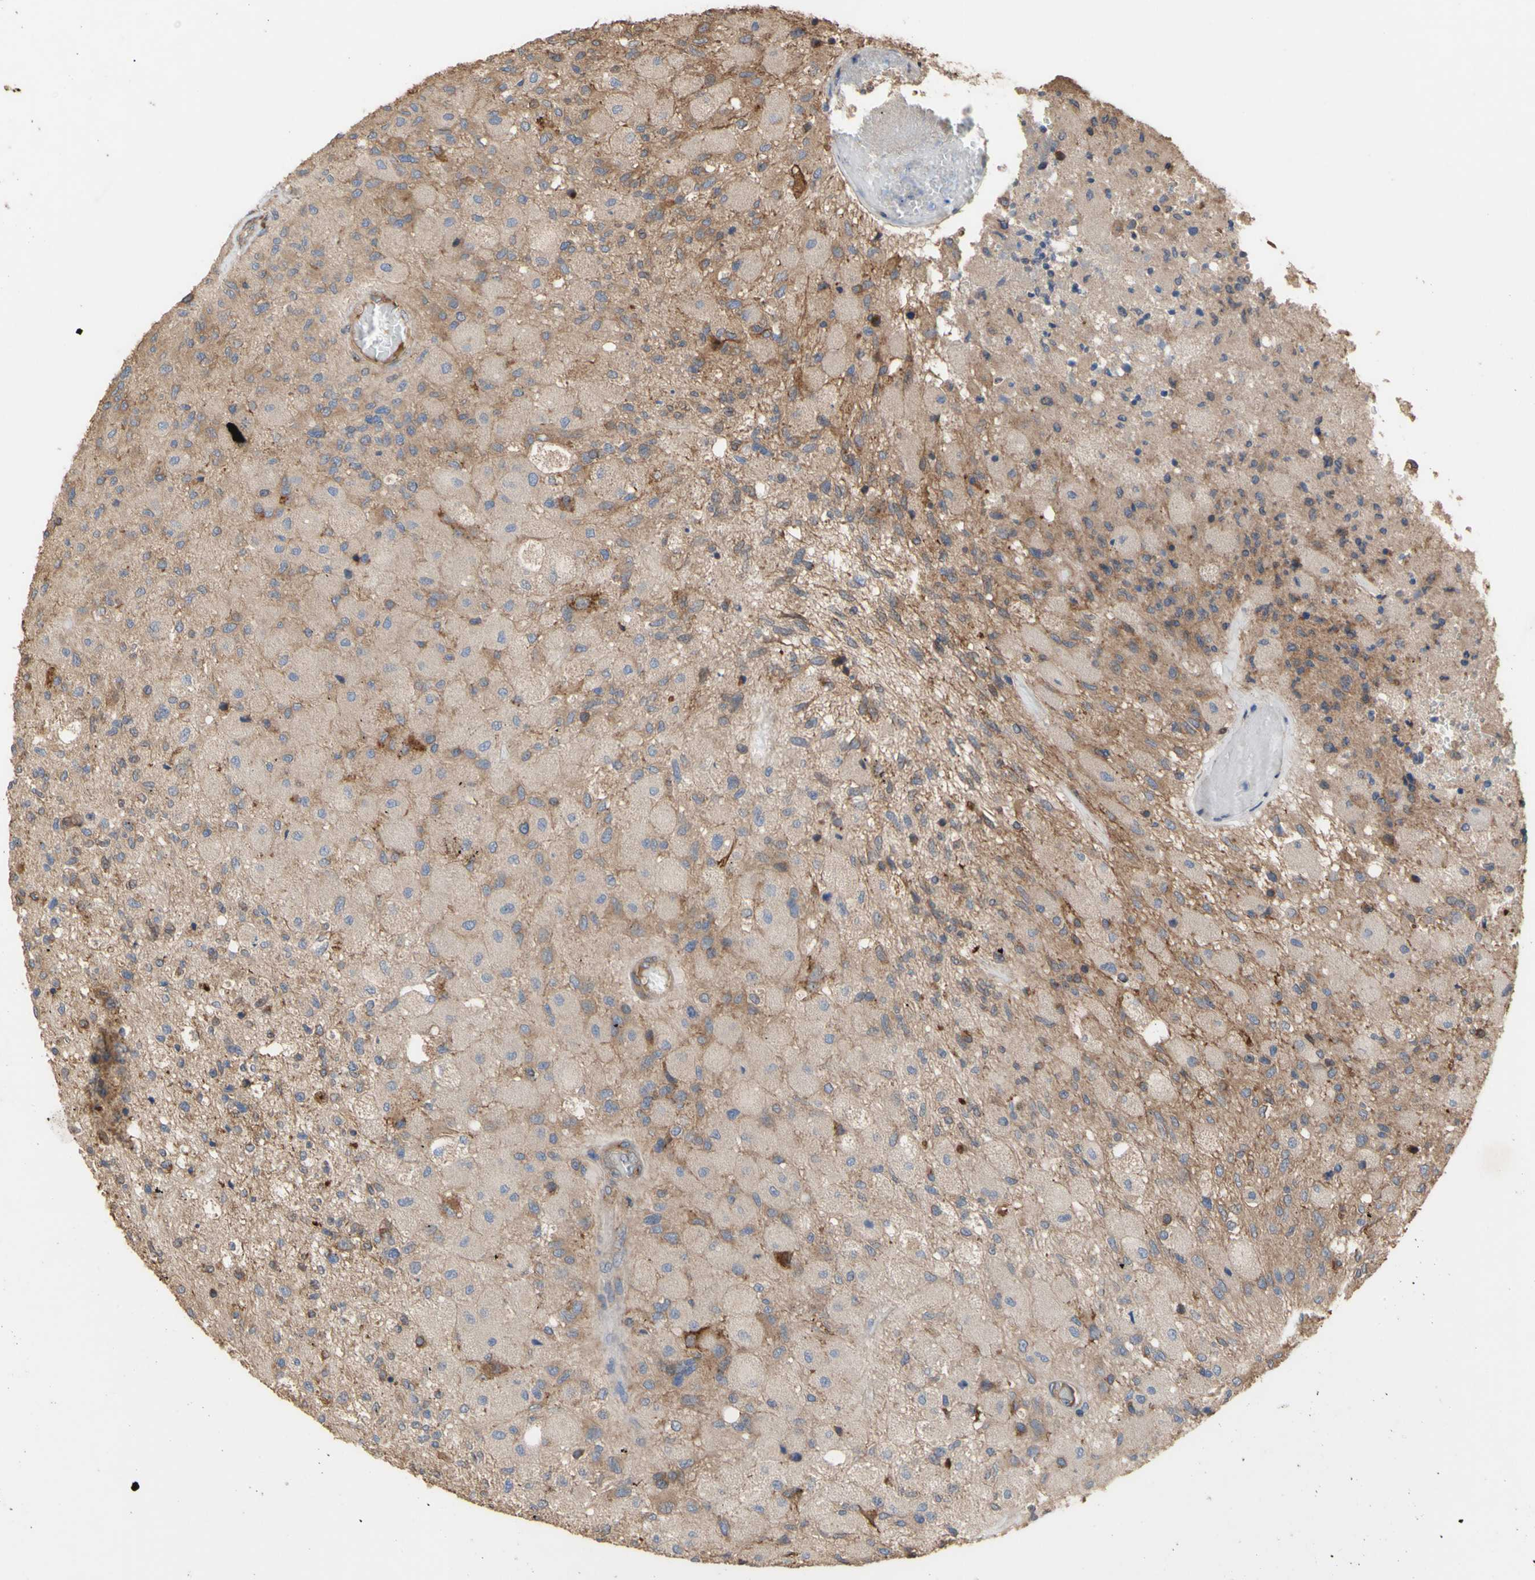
{"staining": {"intensity": "weak", "quantity": ">75%", "location": "cytoplasmic/membranous"}, "tissue": "glioma", "cell_type": "Tumor cells", "image_type": "cancer", "snomed": [{"axis": "morphology", "description": "Normal tissue, NOS"}, {"axis": "morphology", "description": "Glioma, malignant, High grade"}, {"axis": "topography", "description": "Cerebral cortex"}], "caption": "Immunohistochemistry staining of high-grade glioma (malignant), which displays low levels of weak cytoplasmic/membranous staining in approximately >75% of tumor cells indicating weak cytoplasmic/membranous protein expression. The staining was performed using DAB (3,3'-diaminobenzidine) (brown) for protein detection and nuclei were counterstained in hematoxylin (blue).", "gene": "NECTIN3", "patient": {"sex": "male", "age": 77}}